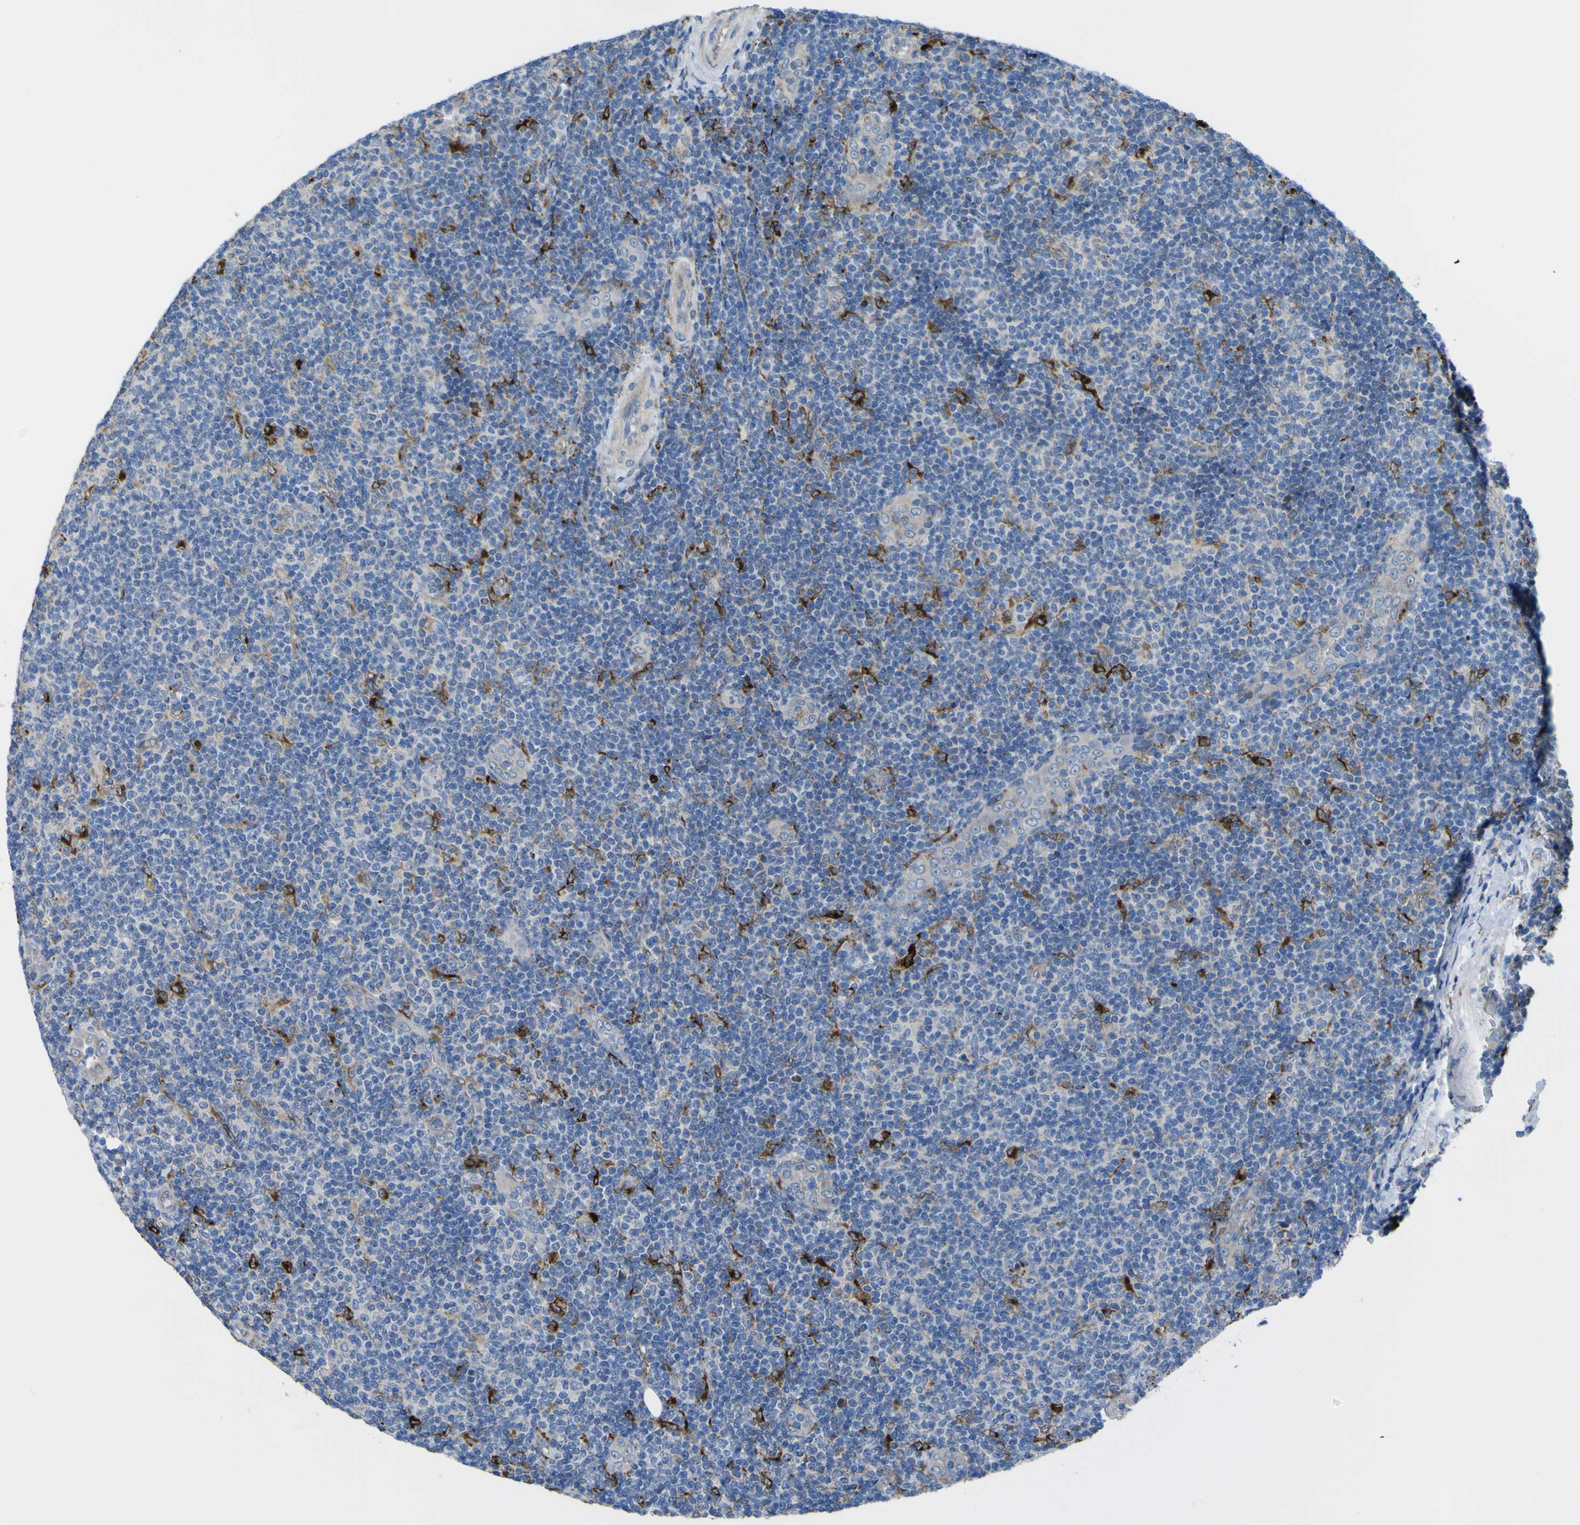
{"staining": {"intensity": "negative", "quantity": "none", "location": "none"}, "tissue": "lymphoma", "cell_type": "Tumor cells", "image_type": "cancer", "snomed": [{"axis": "morphology", "description": "Malignant lymphoma, non-Hodgkin's type, Low grade"}, {"axis": "topography", "description": "Lymph node"}], "caption": "Immunohistochemical staining of malignant lymphoma, non-Hodgkin's type (low-grade) demonstrates no significant expression in tumor cells. (DAB (3,3'-diaminobenzidine) IHC, high magnification).", "gene": "CST3", "patient": {"sex": "male", "age": 83}}